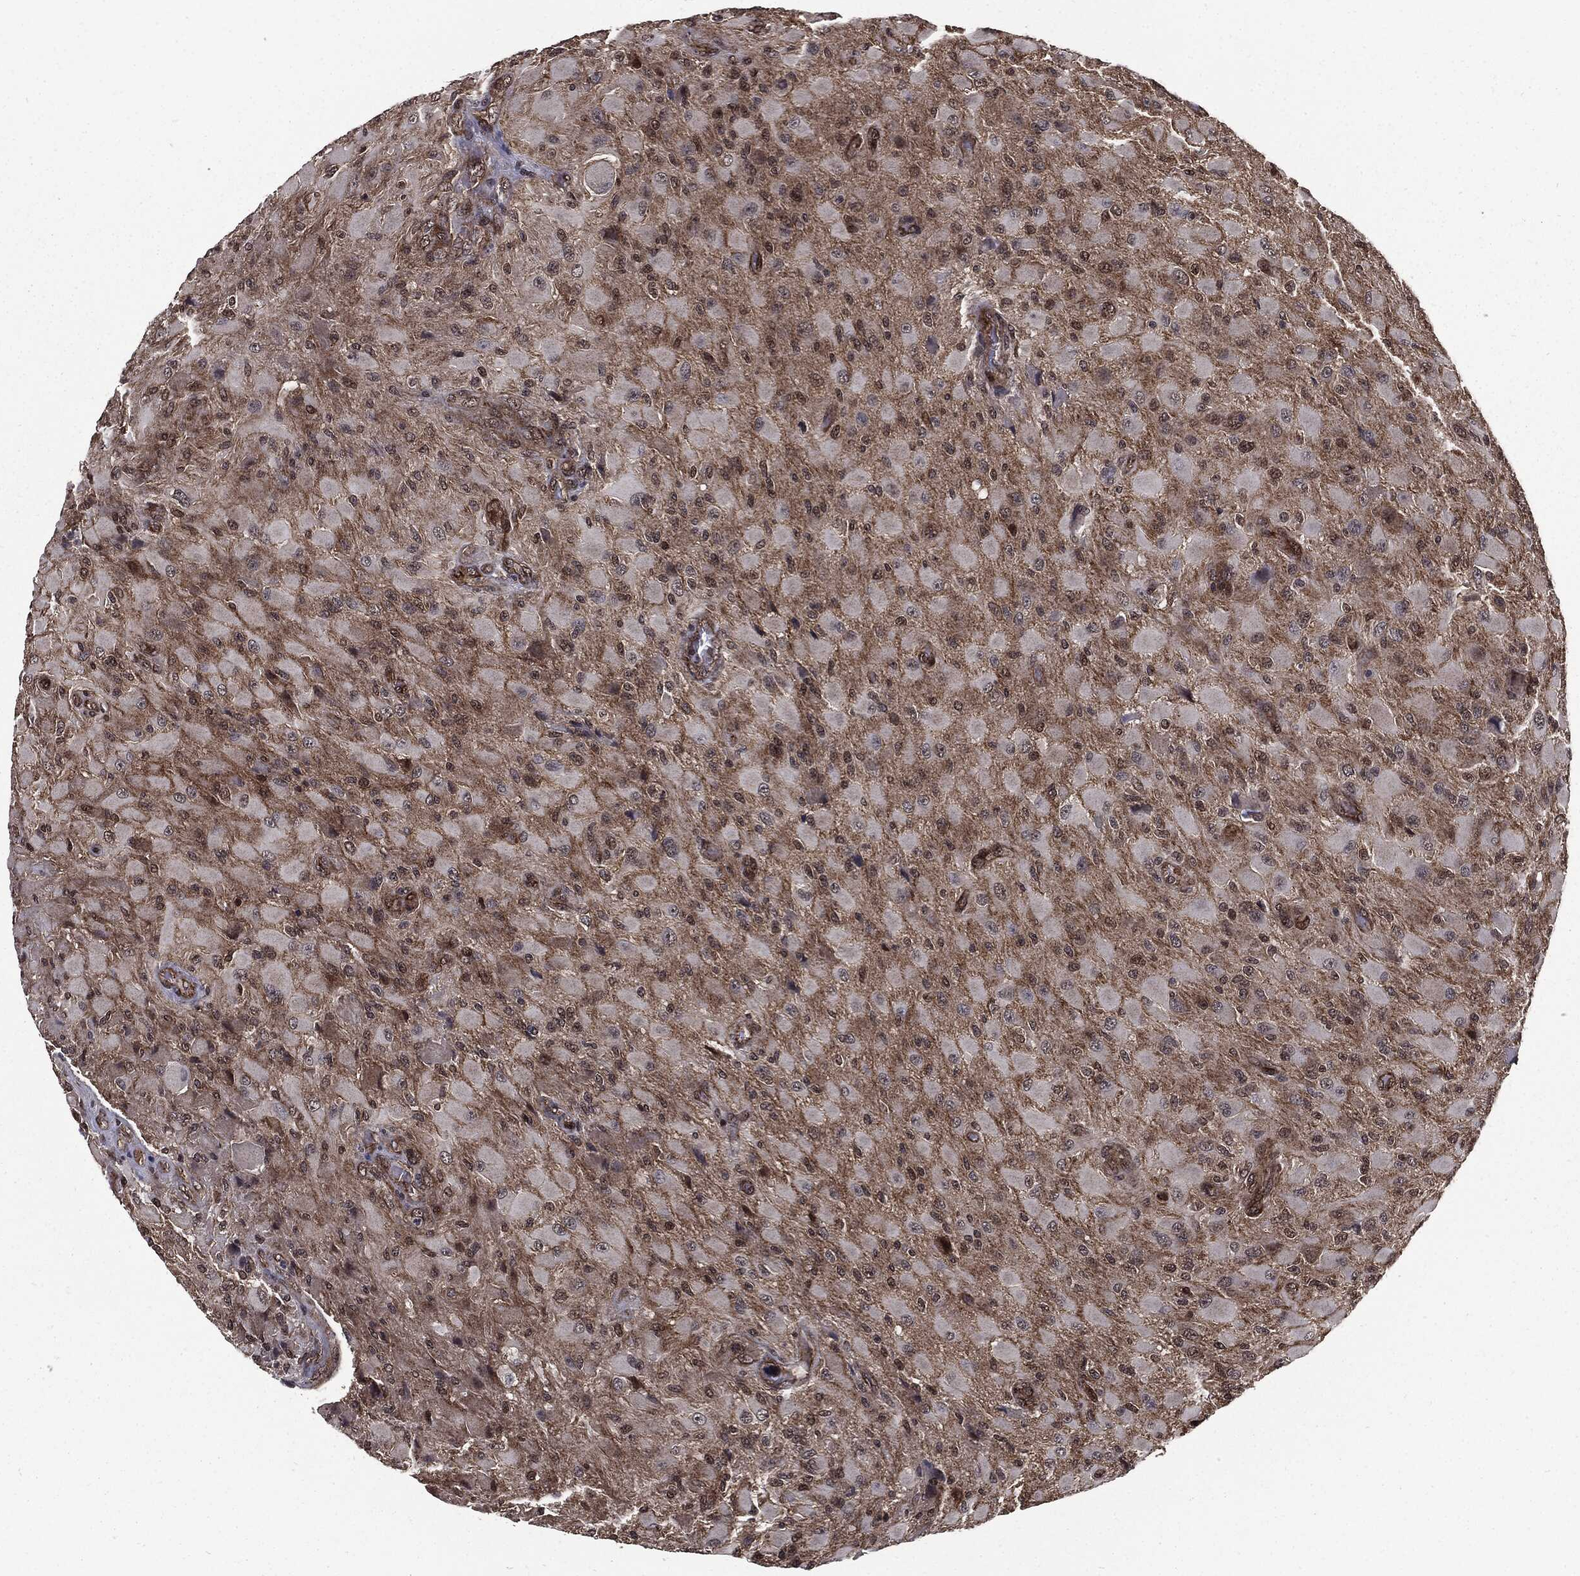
{"staining": {"intensity": "negative", "quantity": "none", "location": "none"}, "tissue": "glioma", "cell_type": "Tumor cells", "image_type": "cancer", "snomed": [{"axis": "morphology", "description": "Glioma, malignant, High grade"}, {"axis": "topography", "description": "Cerebral cortex"}], "caption": "Immunohistochemistry (IHC) photomicrograph of high-grade glioma (malignant) stained for a protein (brown), which exhibits no expression in tumor cells. (DAB (3,3'-diaminobenzidine) immunohistochemistry (IHC) visualized using brightfield microscopy, high magnification).", "gene": "PTPA", "patient": {"sex": "male", "age": 35}}